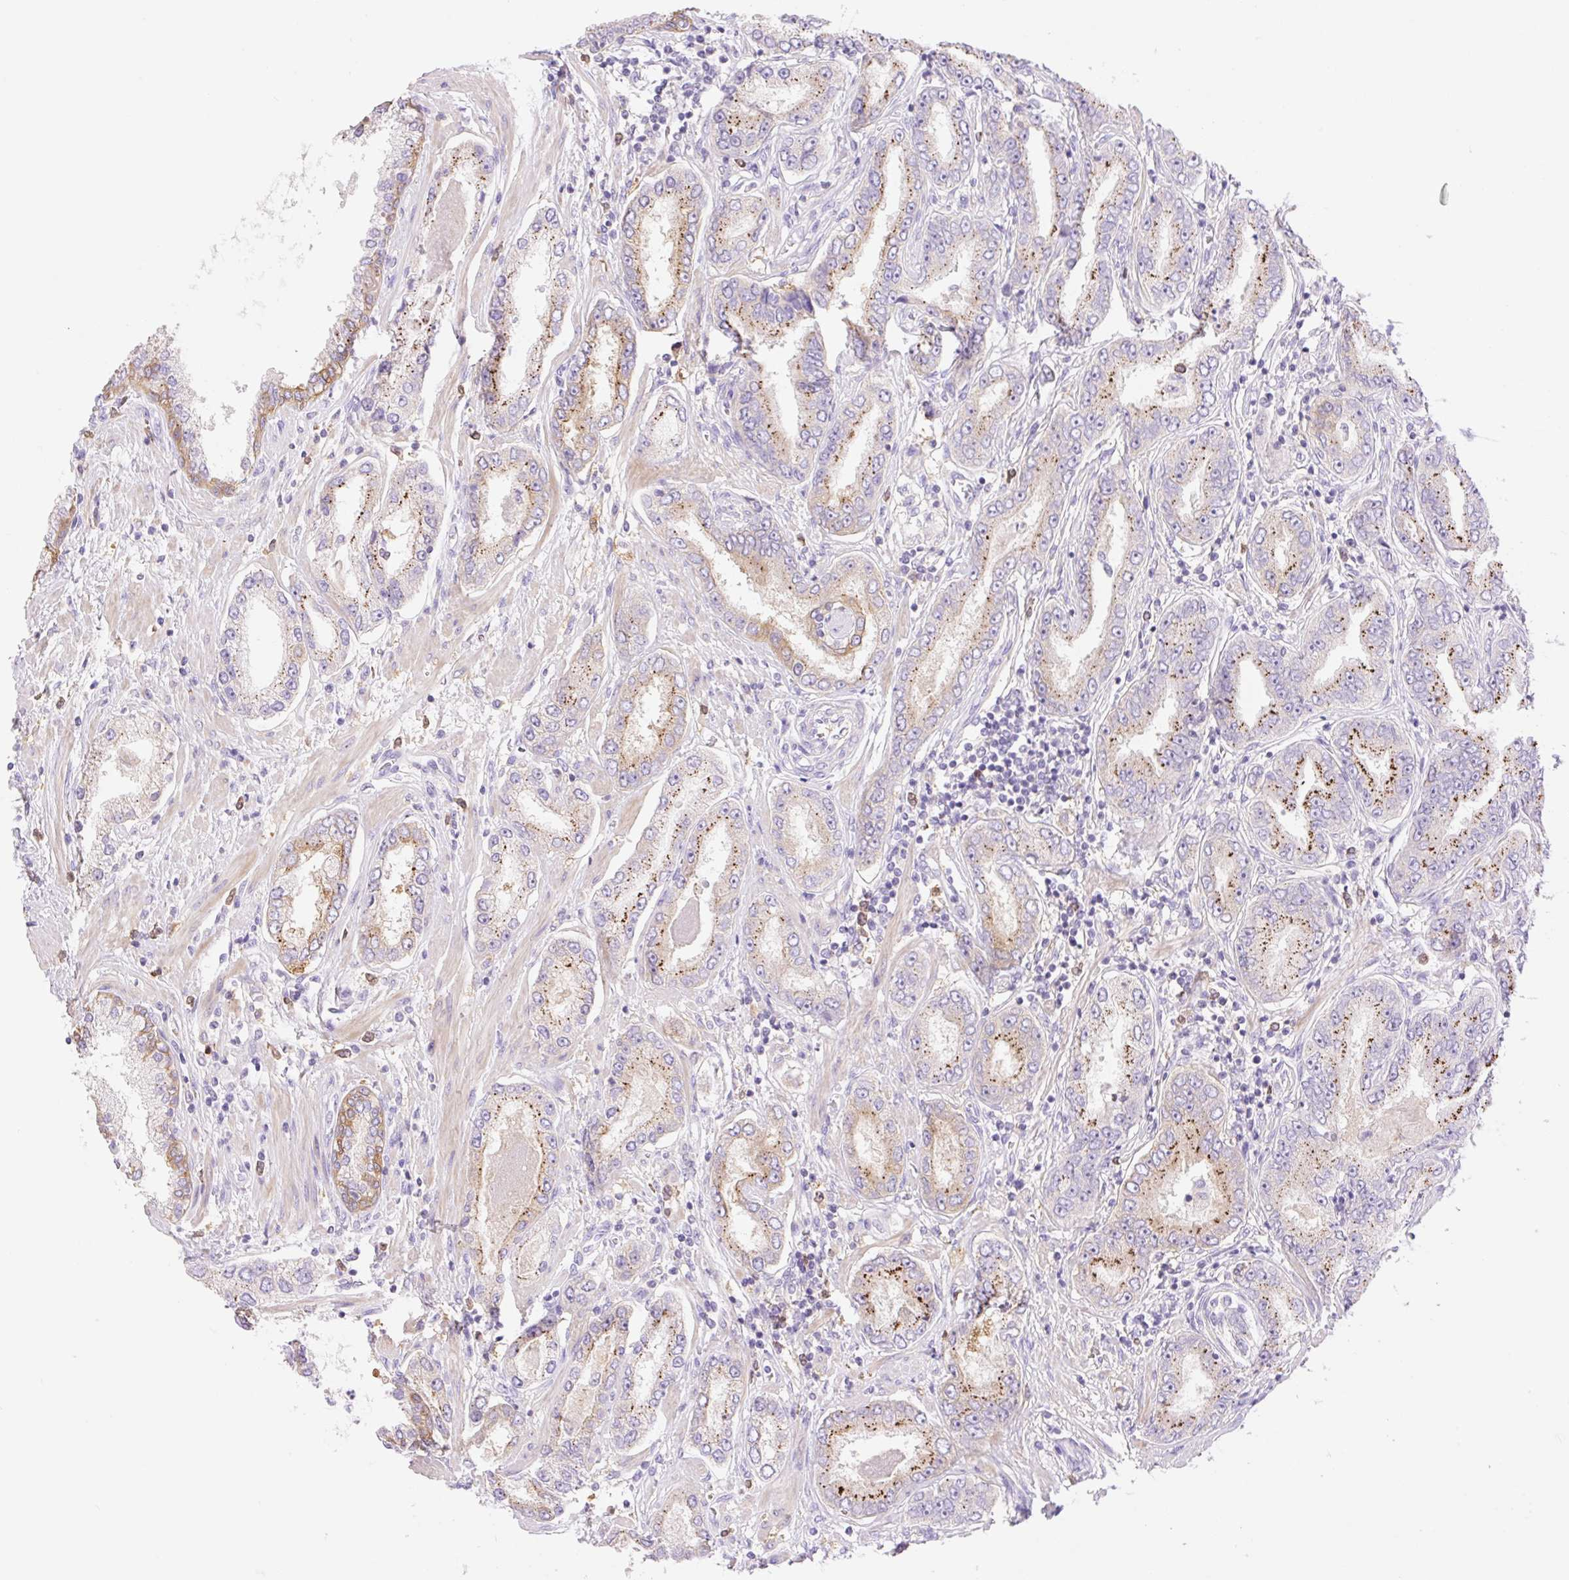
{"staining": {"intensity": "moderate", "quantity": ">75%", "location": "cytoplasmic/membranous"}, "tissue": "prostate cancer", "cell_type": "Tumor cells", "image_type": "cancer", "snomed": [{"axis": "morphology", "description": "Adenocarcinoma, High grade"}, {"axis": "topography", "description": "Prostate"}], "caption": "Immunohistochemical staining of human prostate high-grade adenocarcinoma reveals medium levels of moderate cytoplasmic/membranous expression in about >75% of tumor cells. Nuclei are stained in blue.", "gene": "DENND5A", "patient": {"sex": "male", "age": 72}}